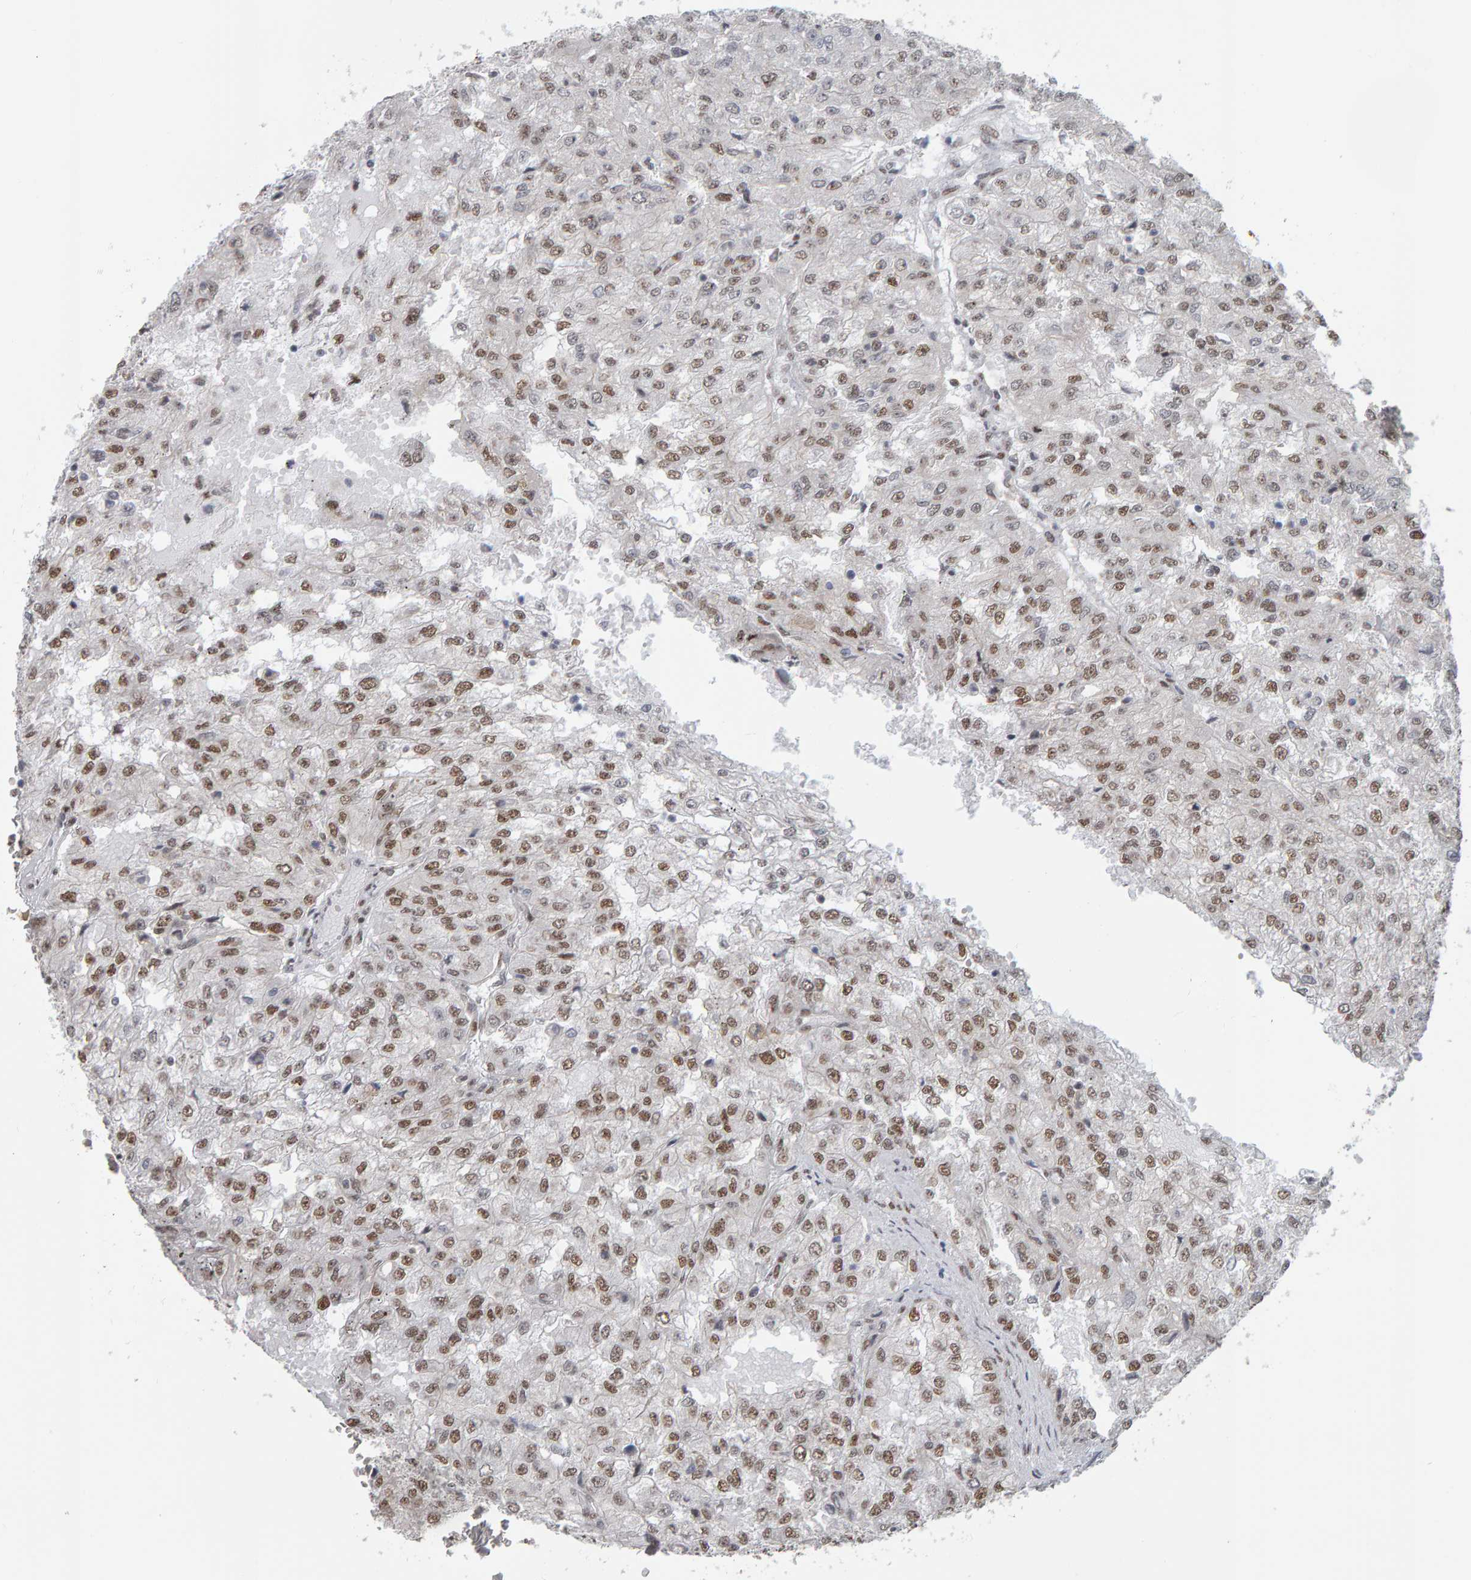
{"staining": {"intensity": "moderate", "quantity": ">75%", "location": "nuclear"}, "tissue": "renal cancer", "cell_type": "Tumor cells", "image_type": "cancer", "snomed": [{"axis": "morphology", "description": "Adenocarcinoma, NOS"}, {"axis": "topography", "description": "Kidney"}], "caption": "High-magnification brightfield microscopy of adenocarcinoma (renal) stained with DAB (brown) and counterstained with hematoxylin (blue). tumor cells exhibit moderate nuclear positivity is seen in about>75% of cells. (DAB (3,3'-diaminobenzidine) = brown stain, brightfield microscopy at high magnification).", "gene": "ATF7IP", "patient": {"sex": "female", "age": 54}}